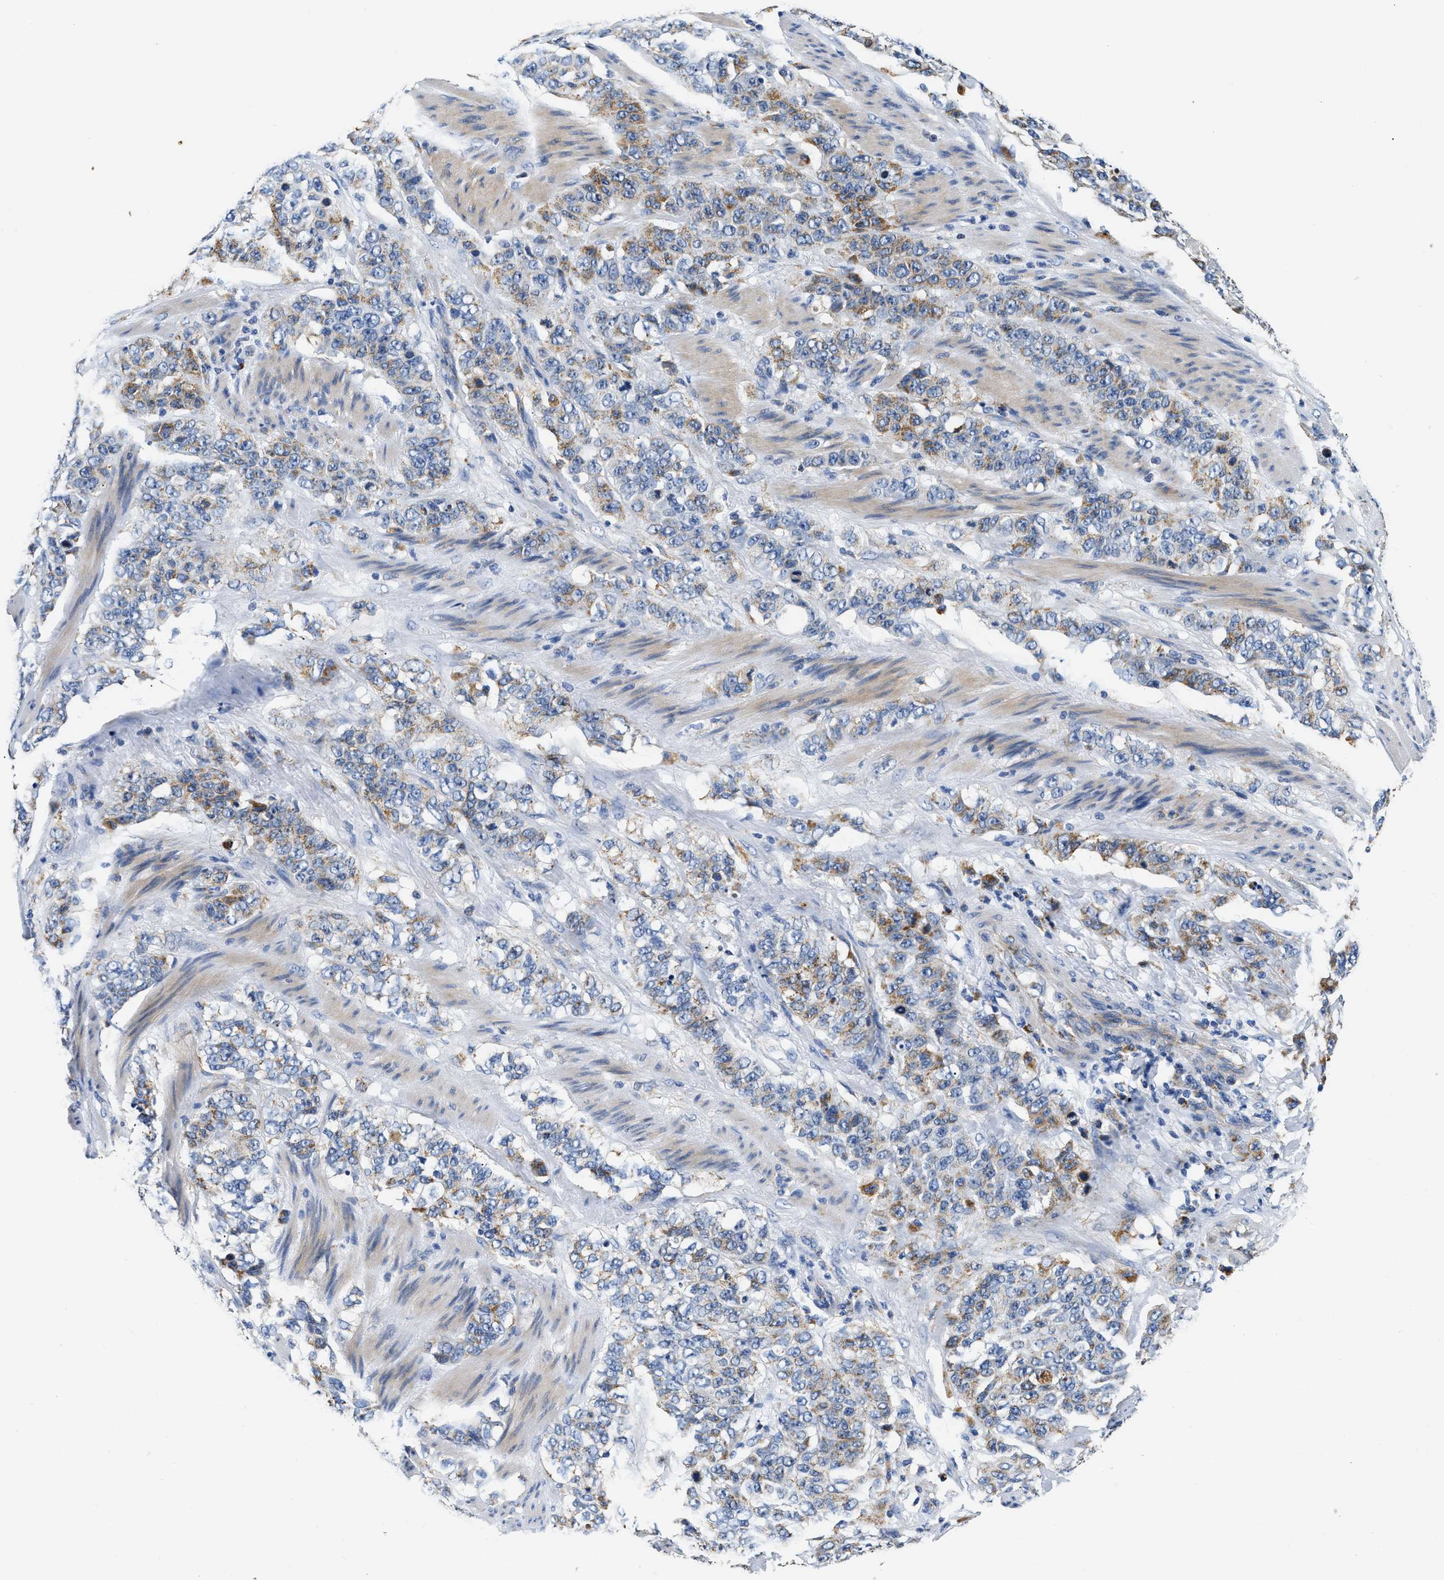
{"staining": {"intensity": "moderate", "quantity": "<25%", "location": "cytoplasmic/membranous"}, "tissue": "stomach cancer", "cell_type": "Tumor cells", "image_type": "cancer", "snomed": [{"axis": "morphology", "description": "Adenocarcinoma, NOS"}, {"axis": "topography", "description": "Stomach"}], "caption": "The histopathology image exhibits staining of stomach adenocarcinoma, revealing moderate cytoplasmic/membranous protein staining (brown color) within tumor cells. The protein is stained brown, and the nuclei are stained in blue (DAB (3,3'-diaminobenzidine) IHC with brightfield microscopy, high magnification).", "gene": "ACADVL", "patient": {"sex": "male", "age": 48}}